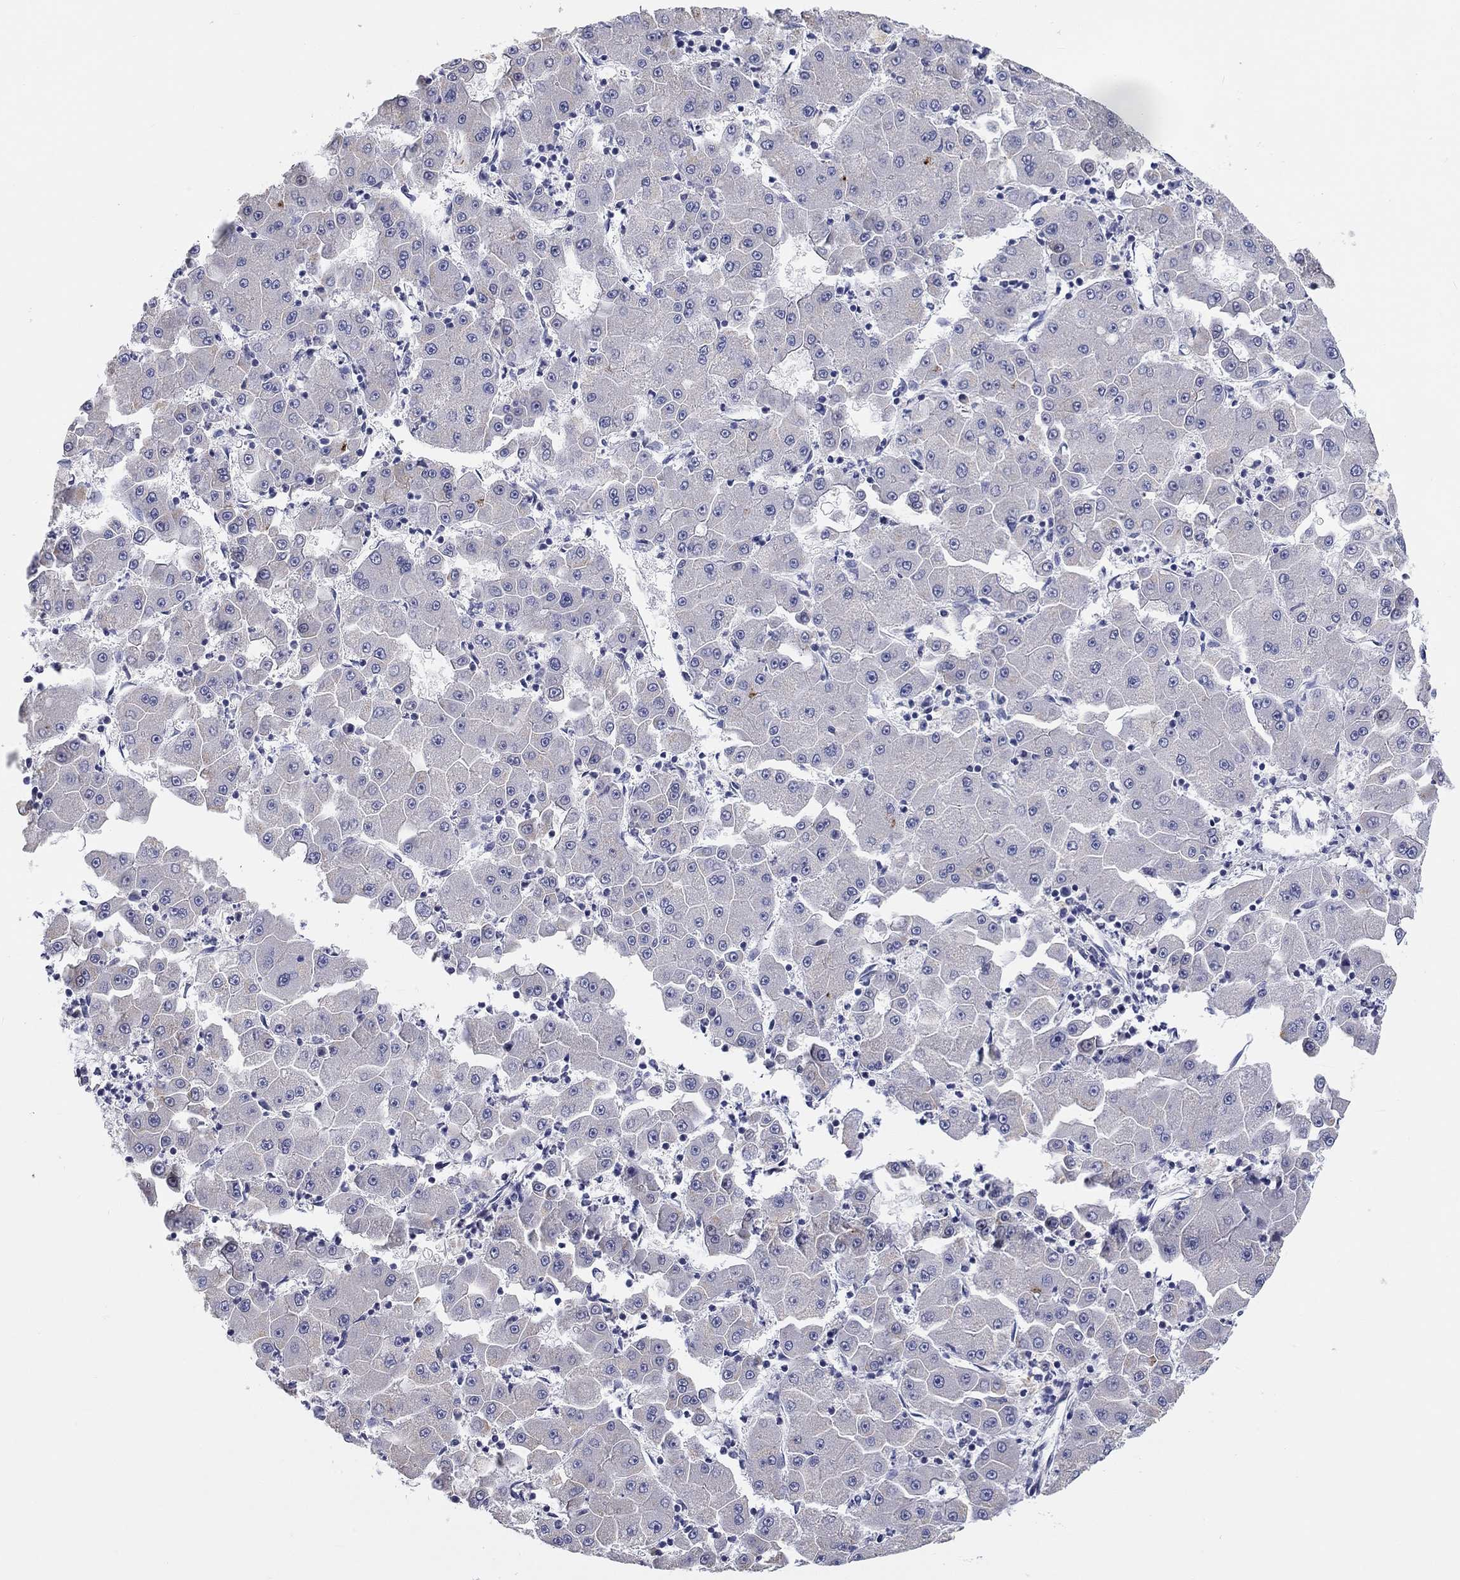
{"staining": {"intensity": "negative", "quantity": "none", "location": "none"}, "tissue": "liver cancer", "cell_type": "Tumor cells", "image_type": "cancer", "snomed": [{"axis": "morphology", "description": "Carcinoma, Hepatocellular, NOS"}, {"axis": "topography", "description": "Liver"}], "caption": "This is an immunohistochemistry histopathology image of human liver hepatocellular carcinoma. There is no staining in tumor cells.", "gene": "LRRC4C", "patient": {"sex": "male", "age": 73}}